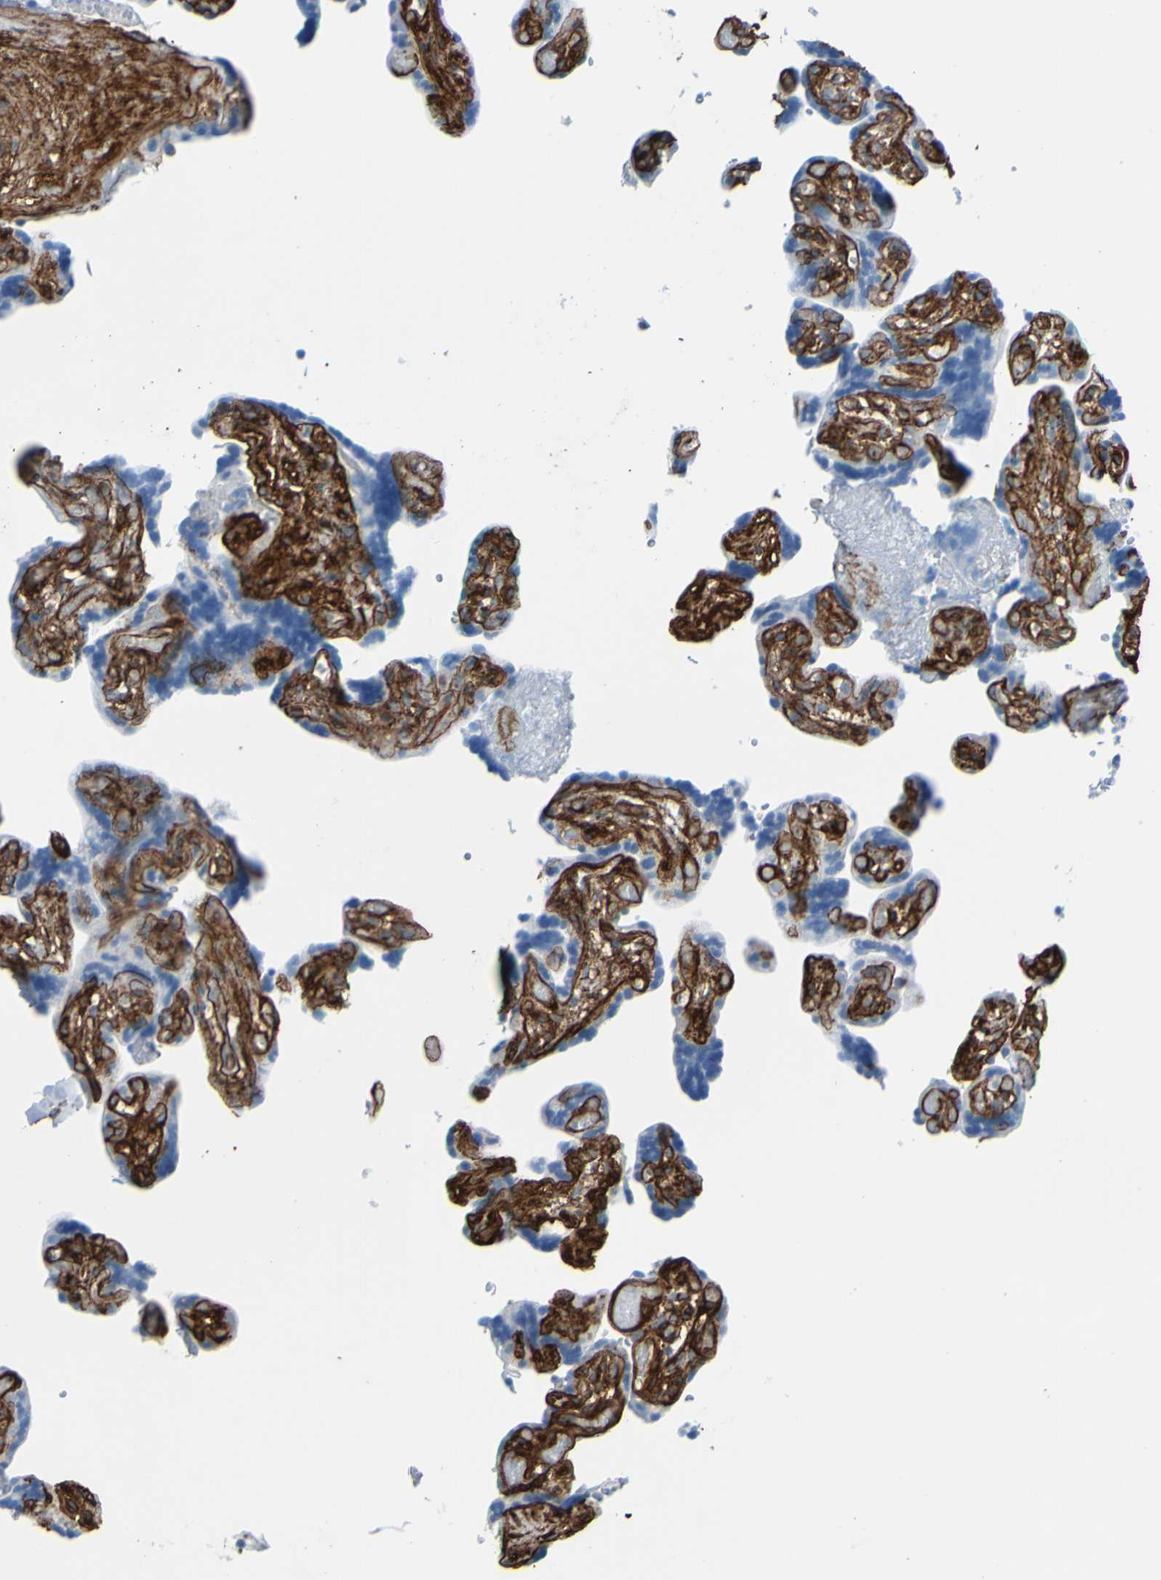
{"staining": {"intensity": "negative", "quantity": "none", "location": "none"}, "tissue": "placenta", "cell_type": "Decidual cells", "image_type": "normal", "snomed": [{"axis": "morphology", "description": "Normal tissue, NOS"}, {"axis": "topography", "description": "Placenta"}], "caption": "A high-resolution photomicrograph shows immunohistochemistry staining of normal placenta, which demonstrates no significant staining in decidual cells.", "gene": "COL4A2", "patient": {"sex": "female", "age": 30}}